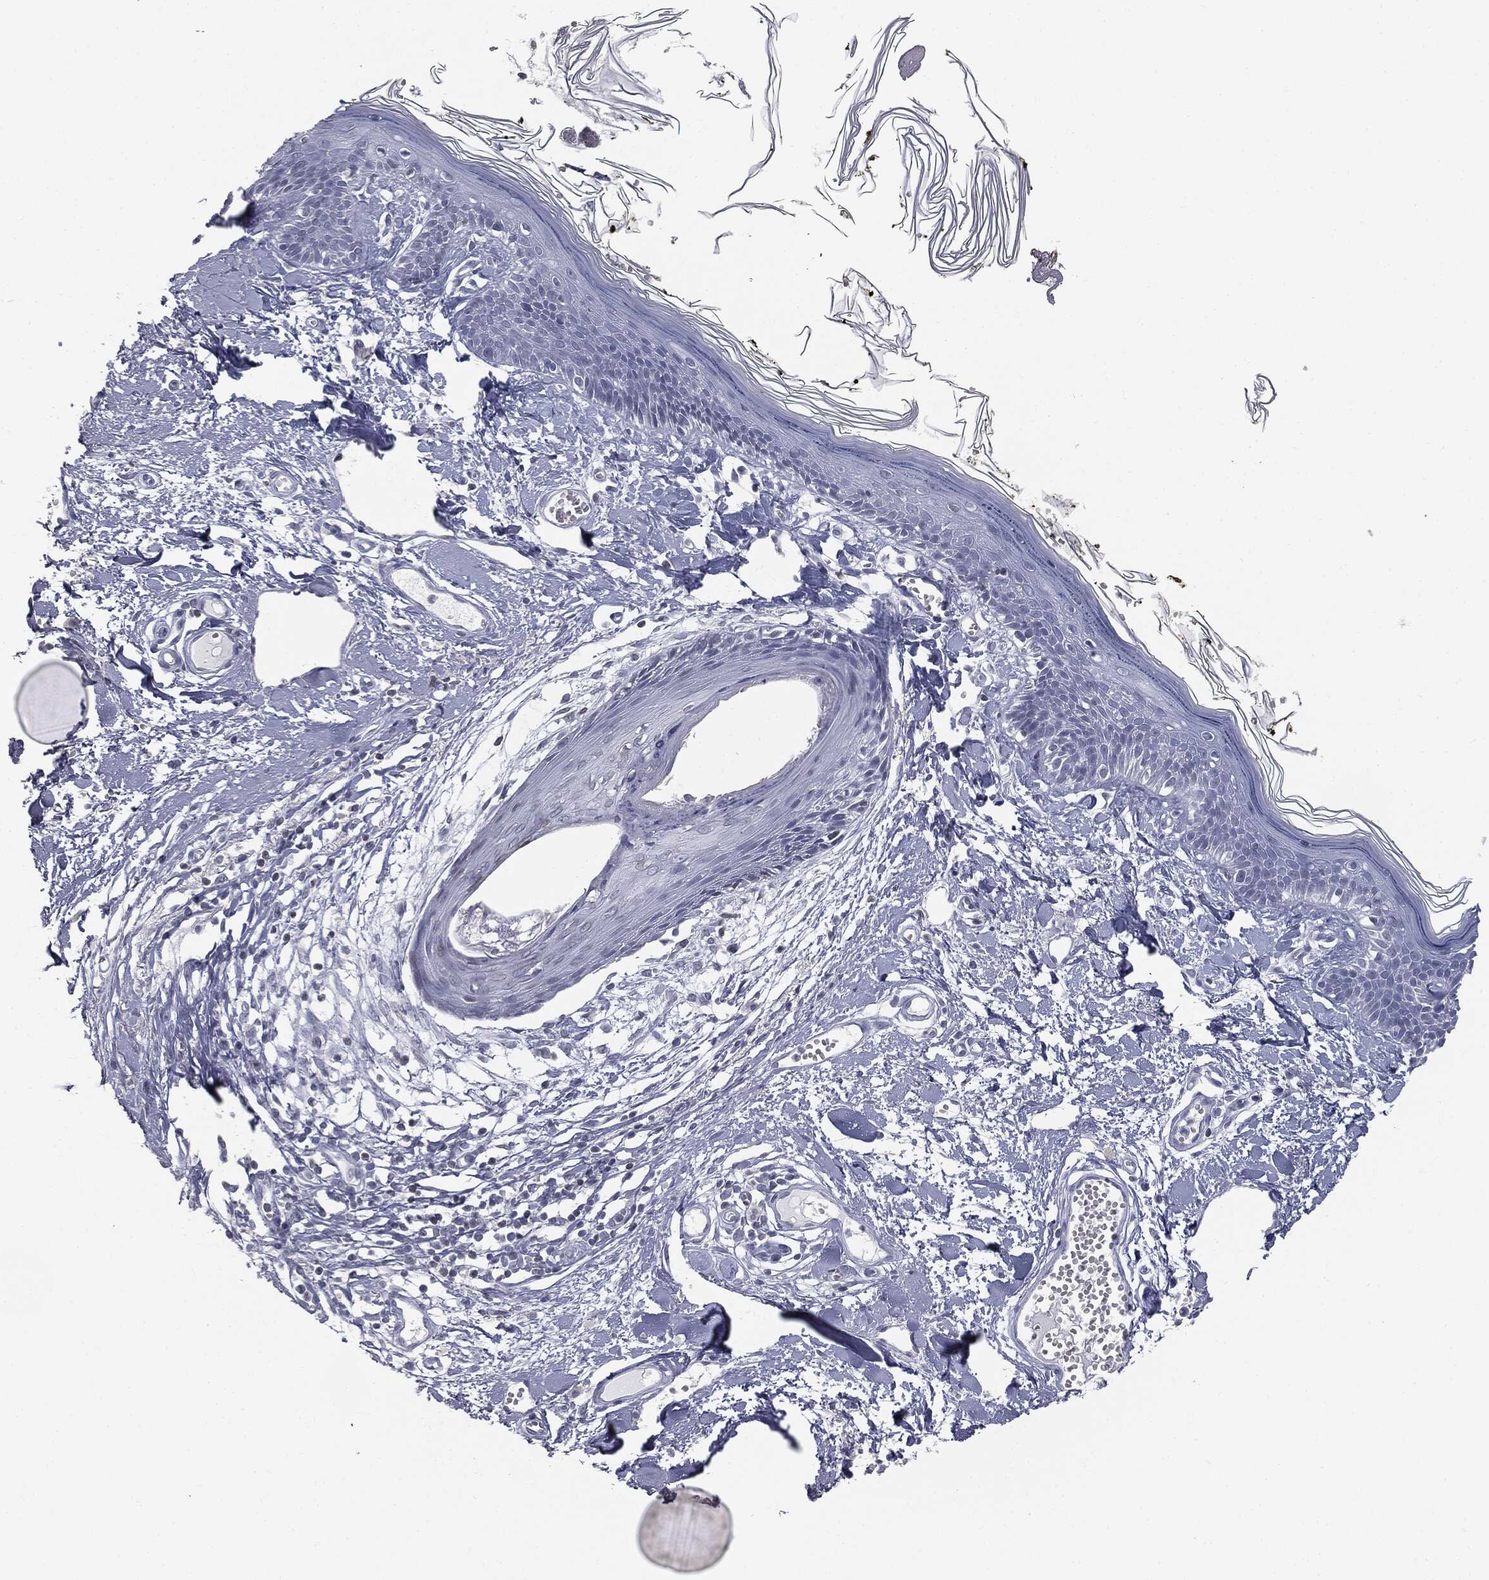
{"staining": {"intensity": "negative", "quantity": "none", "location": "none"}, "tissue": "skin", "cell_type": "Fibroblasts", "image_type": "normal", "snomed": [{"axis": "morphology", "description": "Normal tissue, NOS"}, {"axis": "topography", "description": "Skin"}], "caption": "Immunohistochemical staining of normal human skin exhibits no significant expression in fibroblasts. (Brightfield microscopy of DAB (3,3'-diaminobenzidine) IHC at high magnification).", "gene": "ALDOB", "patient": {"sex": "male", "age": 76}}